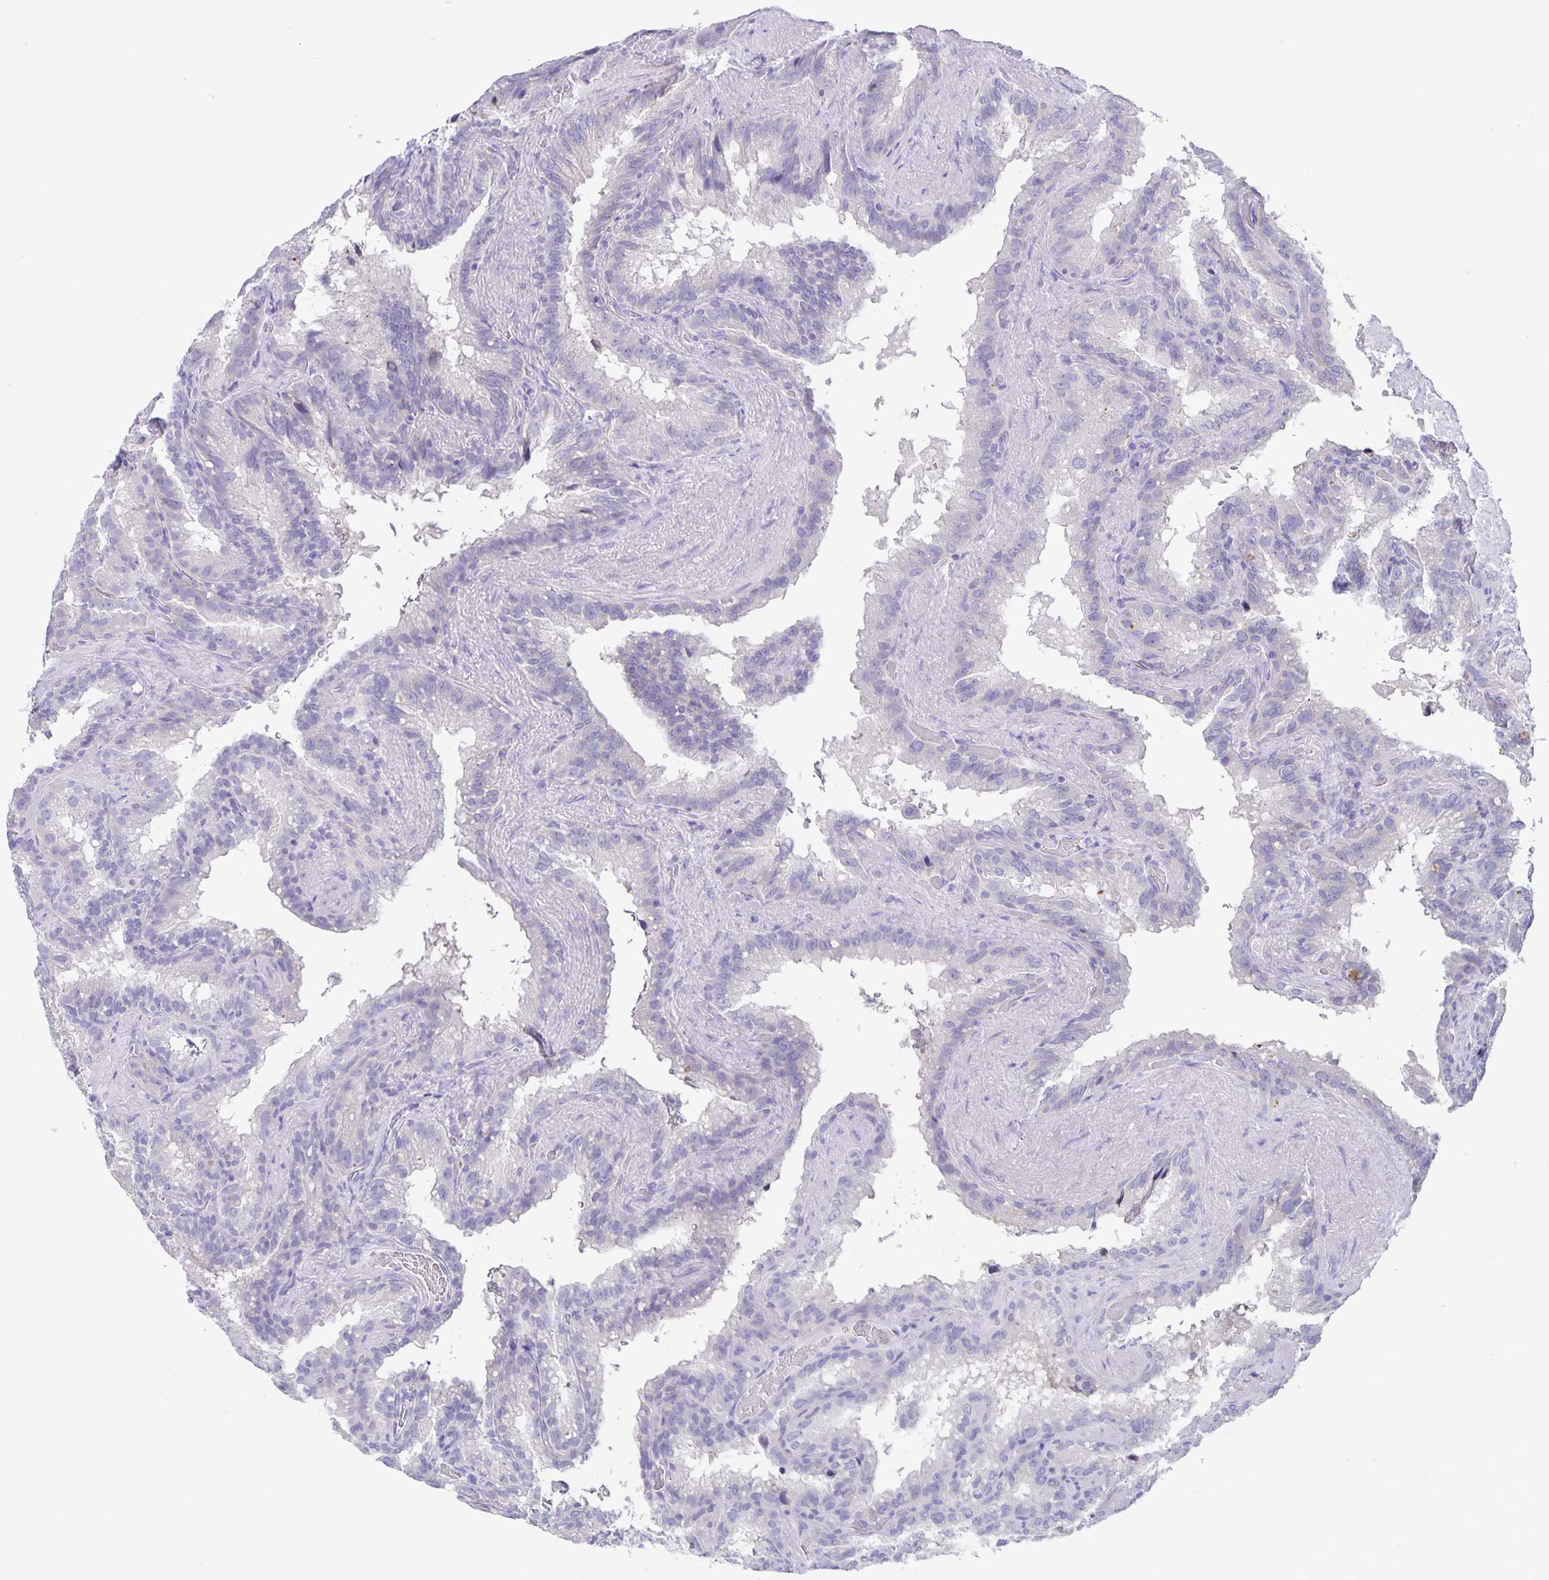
{"staining": {"intensity": "negative", "quantity": "none", "location": "none"}, "tissue": "seminal vesicle", "cell_type": "Glandular cells", "image_type": "normal", "snomed": [{"axis": "morphology", "description": "Normal tissue, NOS"}, {"axis": "topography", "description": "Seminal veicle"}], "caption": "High power microscopy micrograph of an IHC micrograph of normal seminal vesicle, revealing no significant expression in glandular cells.", "gene": "ERMN", "patient": {"sex": "male", "age": 60}}